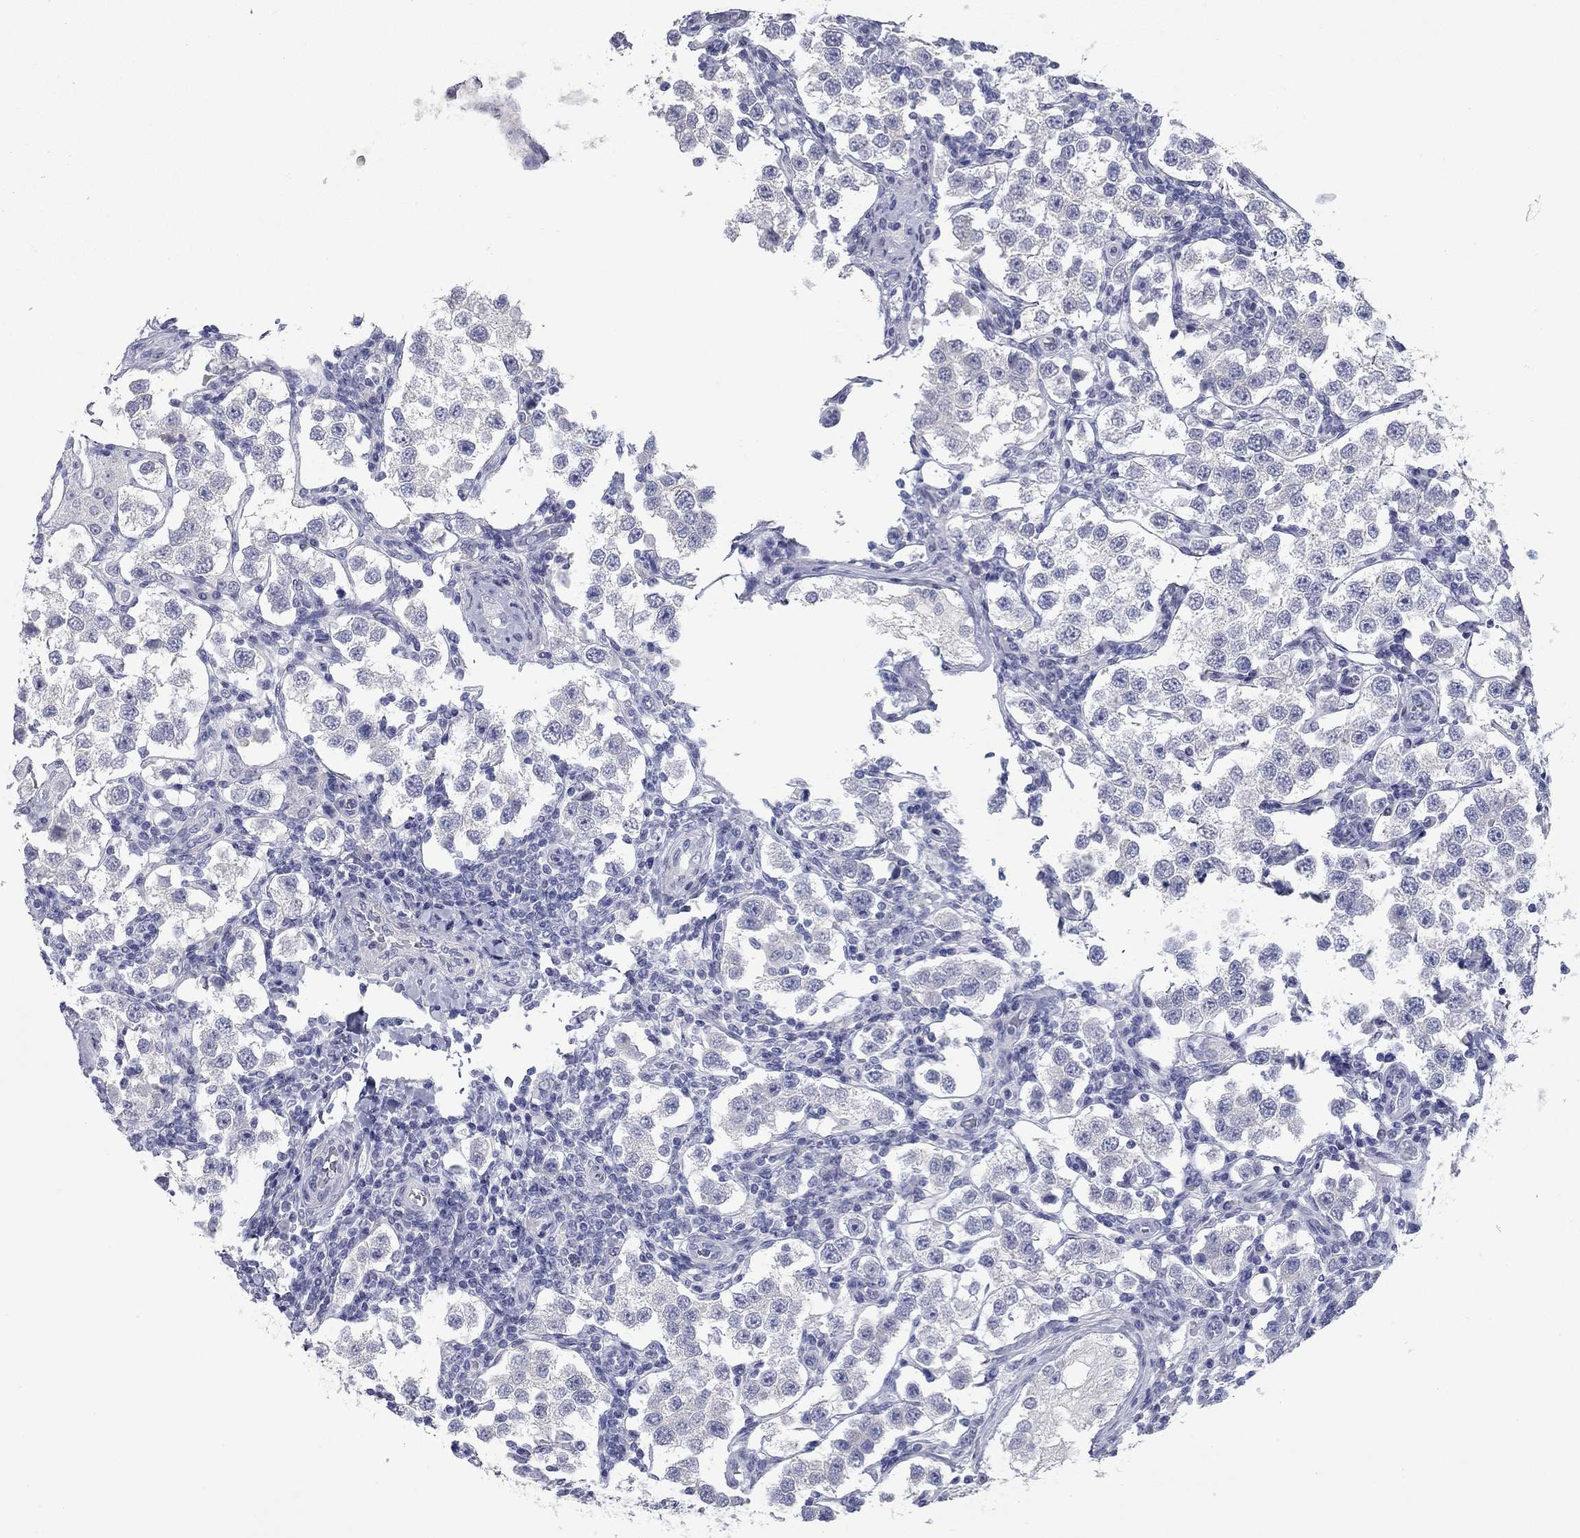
{"staining": {"intensity": "negative", "quantity": "none", "location": "none"}, "tissue": "testis cancer", "cell_type": "Tumor cells", "image_type": "cancer", "snomed": [{"axis": "morphology", "description": "Seminoma, NOS"}, {"axis": "topography", "description": "Testis"}], "caption": "Immunohistochemistry (IHC) micrograph of testis cancer (seminoma) stained for a protein (brown), which demonstrates no staining in tumor cells.", "gene": "KIRREL2", "patient": {"sex": "male", "age": 37}}